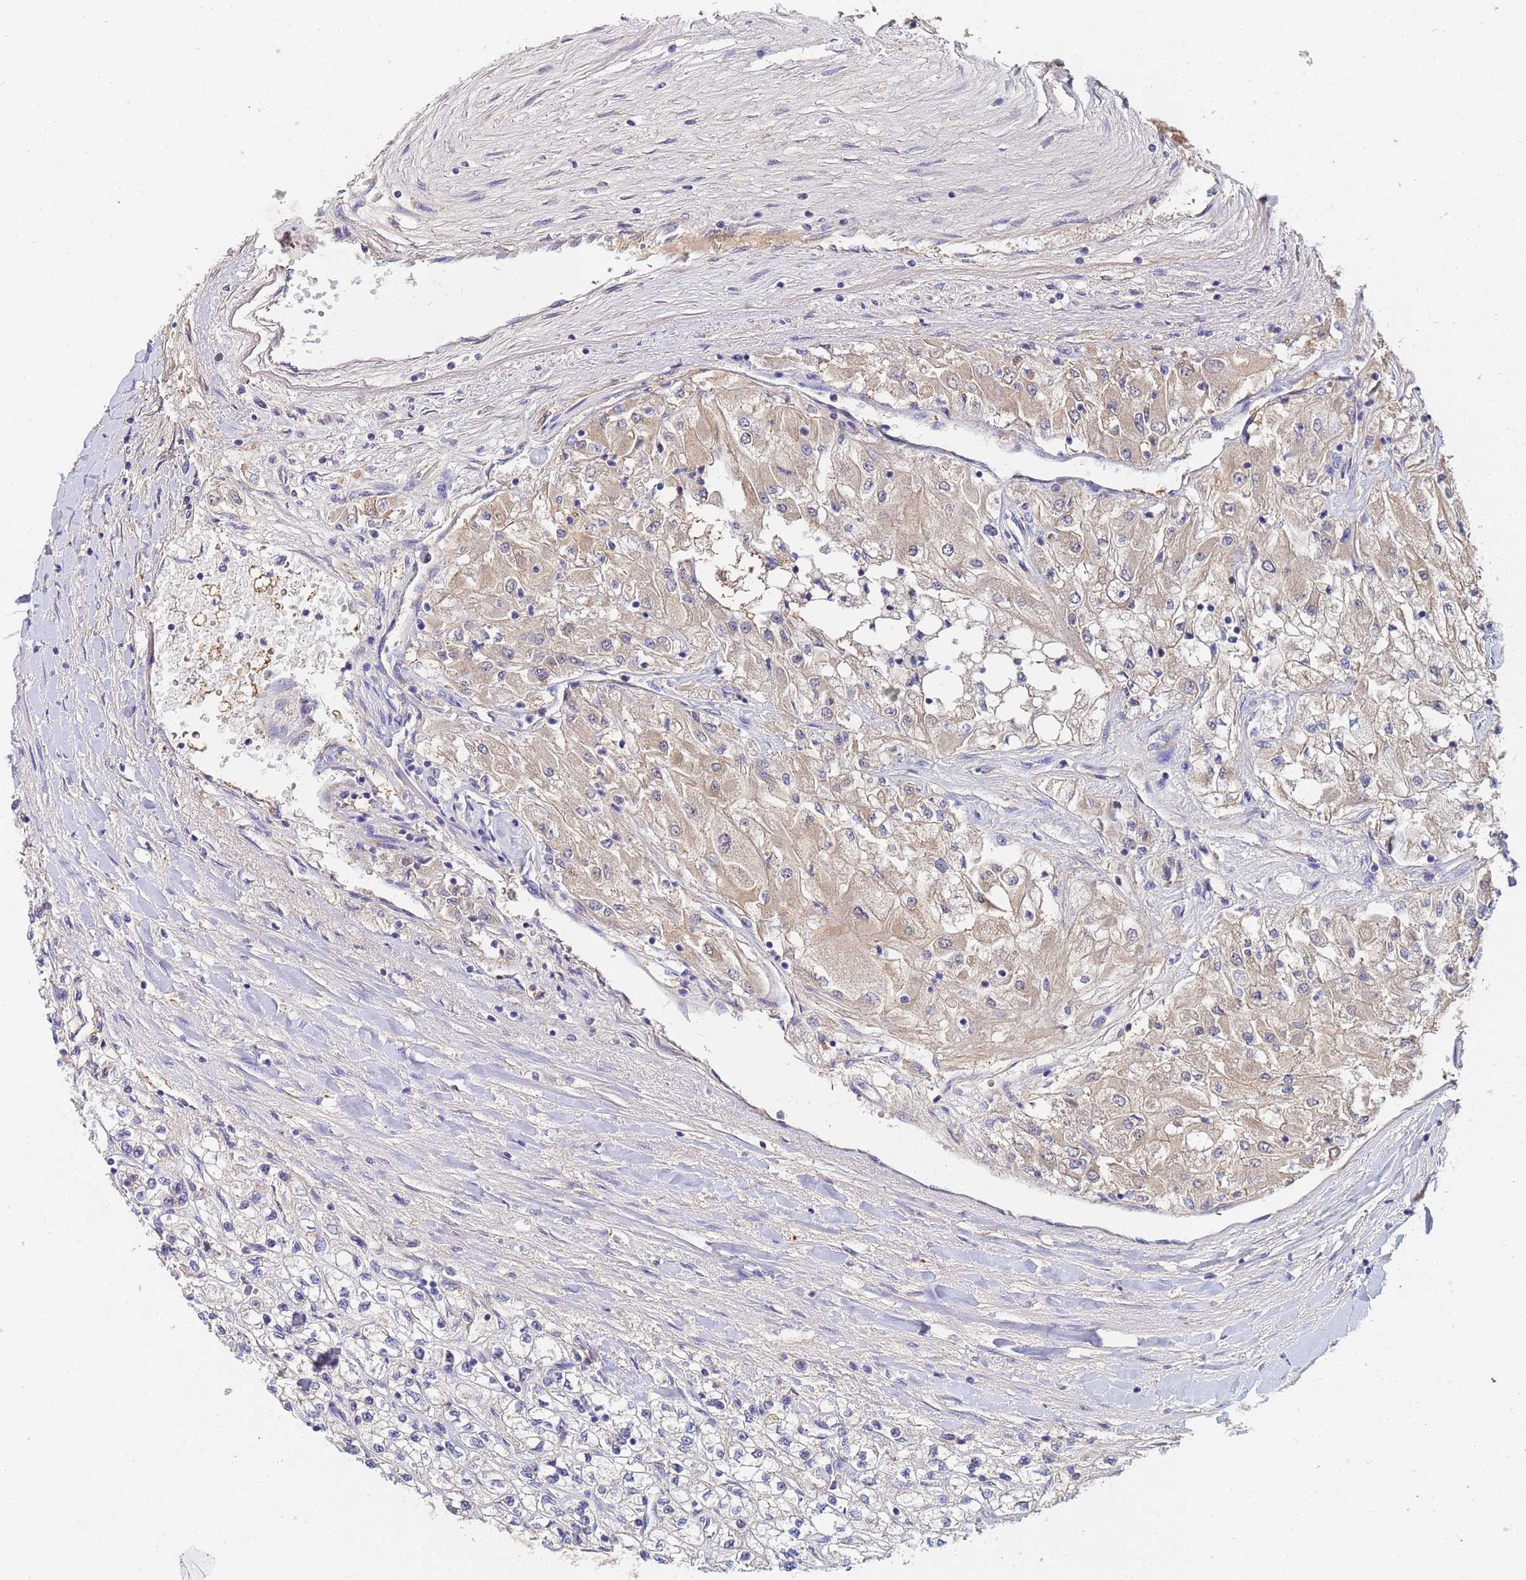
{"staining": {"intensity": "weak", "quantity": "25%-75%", "location": "cytoplasmic/membranous"}, "tissue": "renal cancer", "cell_type": "Tumor cells", "image_type": "cancer", "snomed": [{"axis": "morphology", "description": "Adenocarcinoma, NOS"}, {"axis": "topography", "description": "Kidney"}], "caption": "Weak cytoplasmic/membranous protein expression is seen in approximately 25%-75% of tumor cells in renal cancer.", "gene": "C5orf34", "patient": {"sex": "male", "age": 80}}